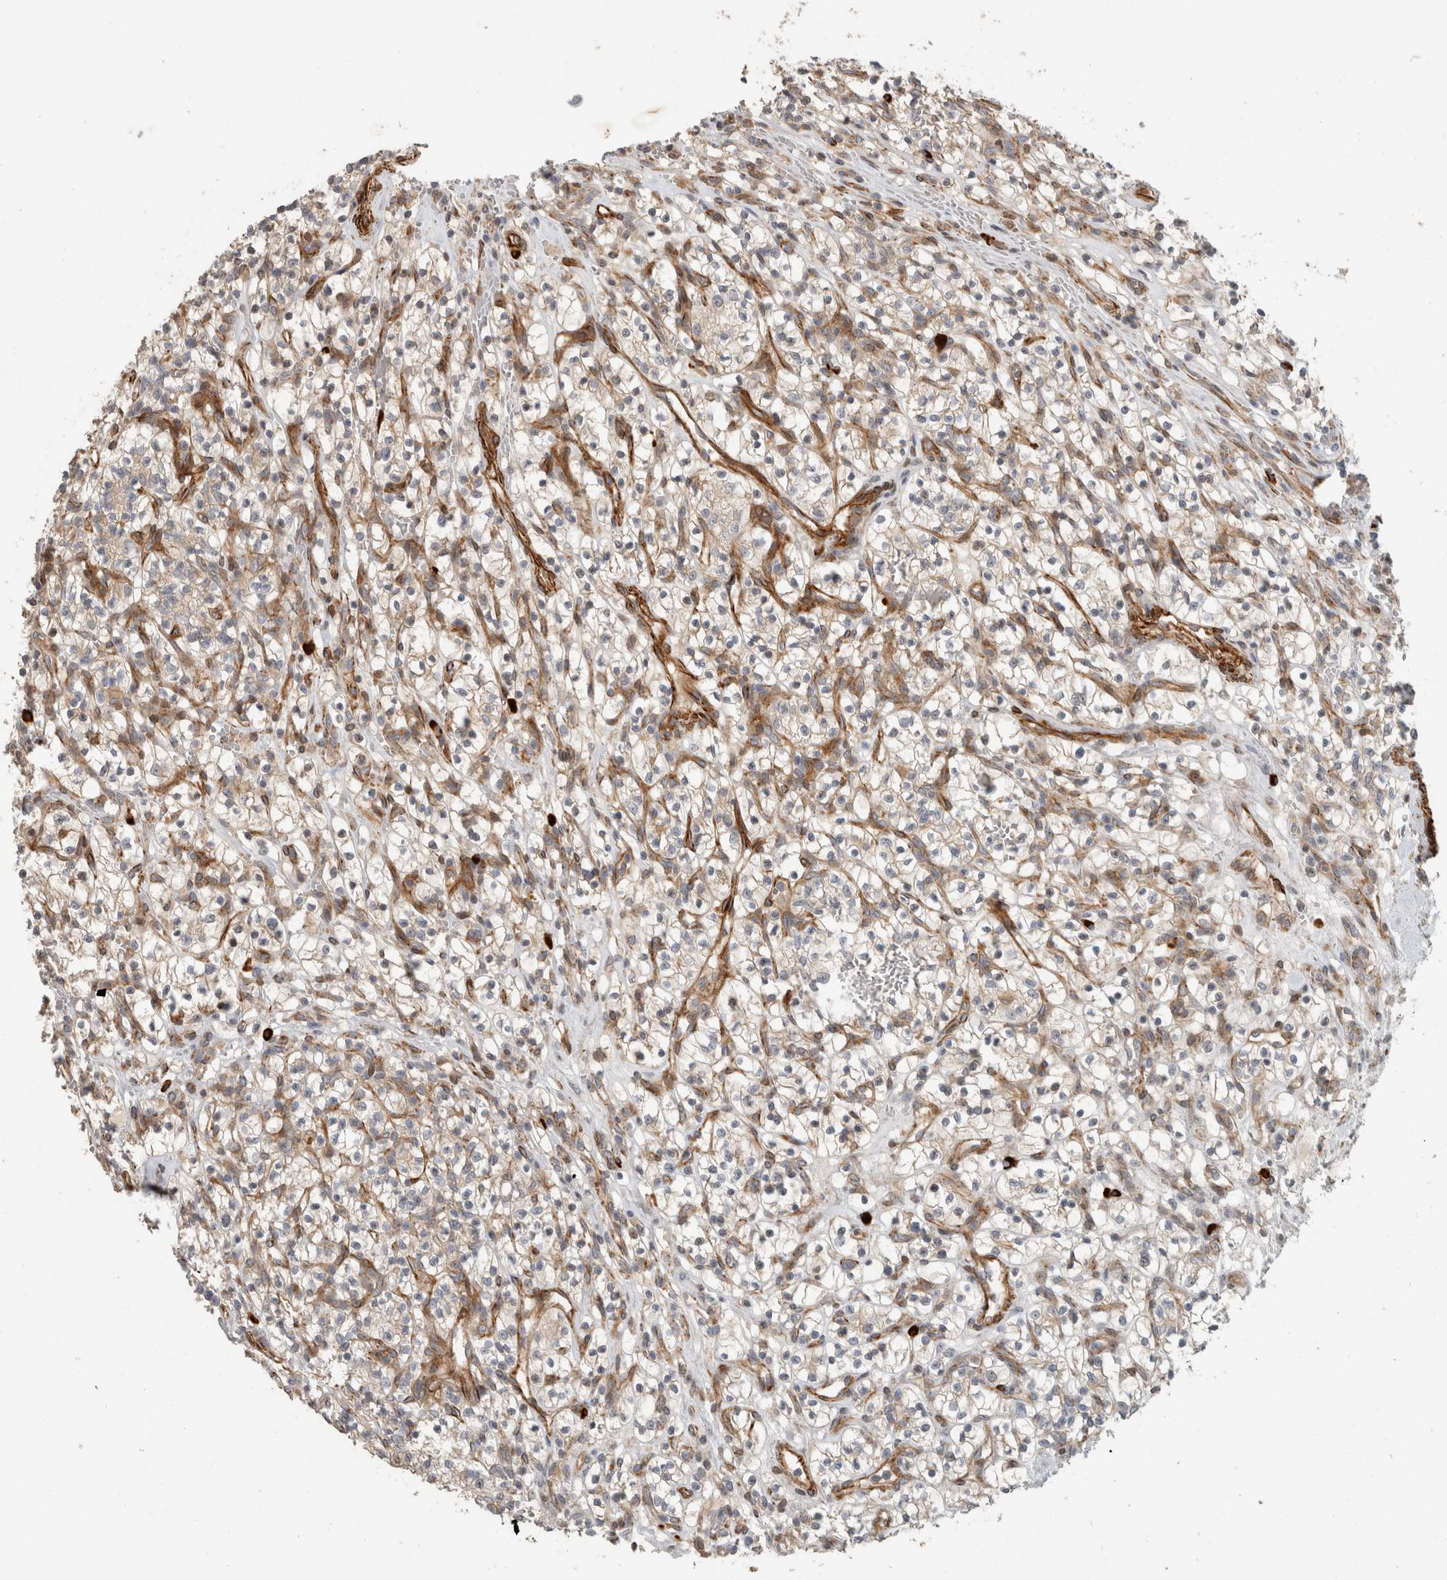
{"staining": {"intensity": "weak", "quantity": "25%-75%", "location": "cytoplasmic/membranous"}, "tissue": "renal cancer", "cell_type": "Tumor cells", "image_type": "cancer", "snomed": [{"axis": "morphology", "description": "Adenocarcinoma, NOS"}, {"axis": "topography", "description": "Kidney"}], "caption": "Brown immunohistochemical staining in human renal cancer (adenocarcinoma) demonstrates weak cytoplasmic/membranous positivity in about 25%-75% of tumor cells.", "gene": "SIPA1L2", "patient": {"sex": "female", "age": 57}}